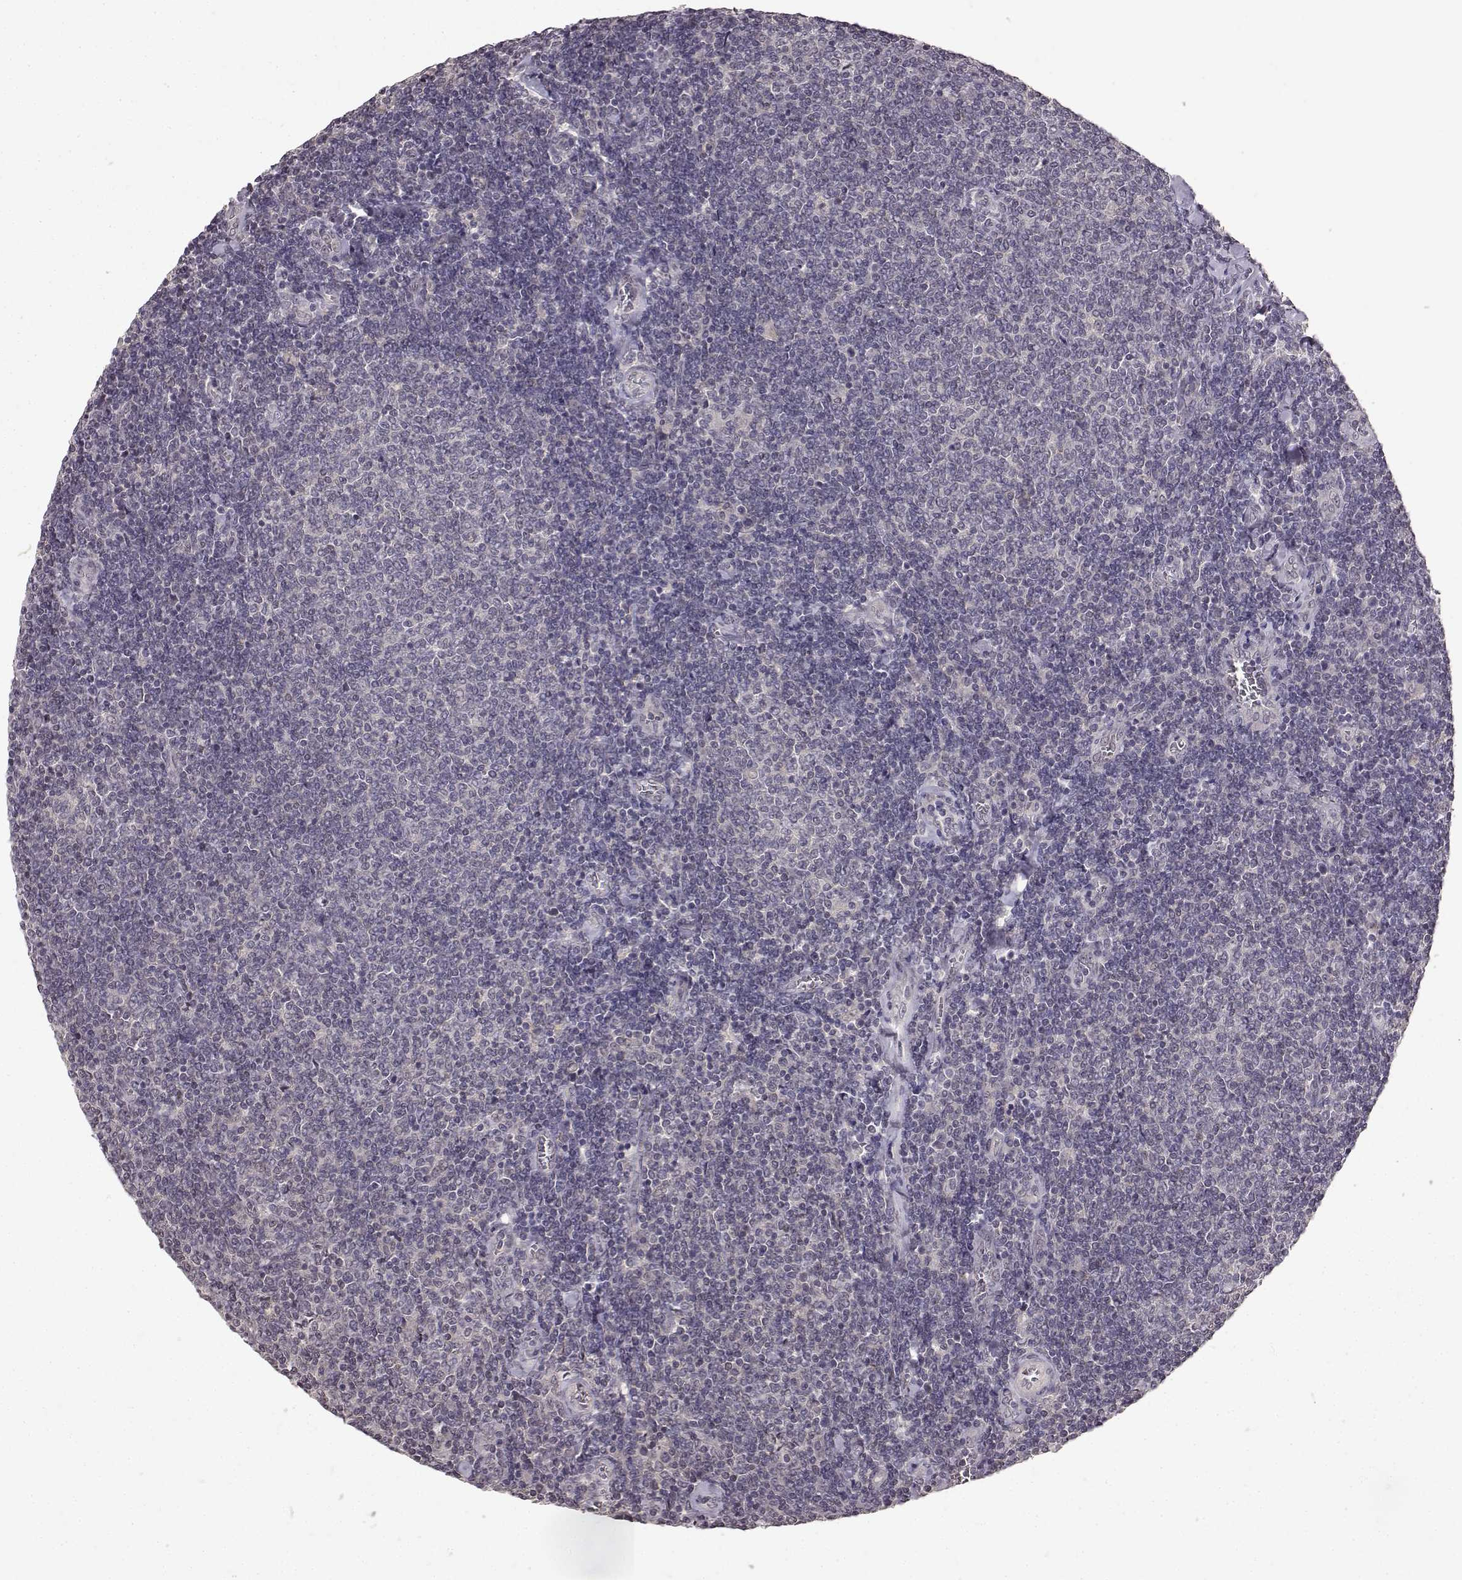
{"staining": {"intensity": "negative", "quantity": "none", "location": "none"}, "tissue": "lymphoma", "cell_type": "Tumor cells", "image_type": "cancer", "snomed": [{"axis": "morphology", "description": "Malignant lymphoma, non-Hodgkin's type, Low grade"}, {"axis": "topography", "description": "Lymph node"}], "caption": "Tumor cells show no significant protein staining in lymphoma.", "gene": "NTRK2", "patient": {"sex": "male", "age": 52}}